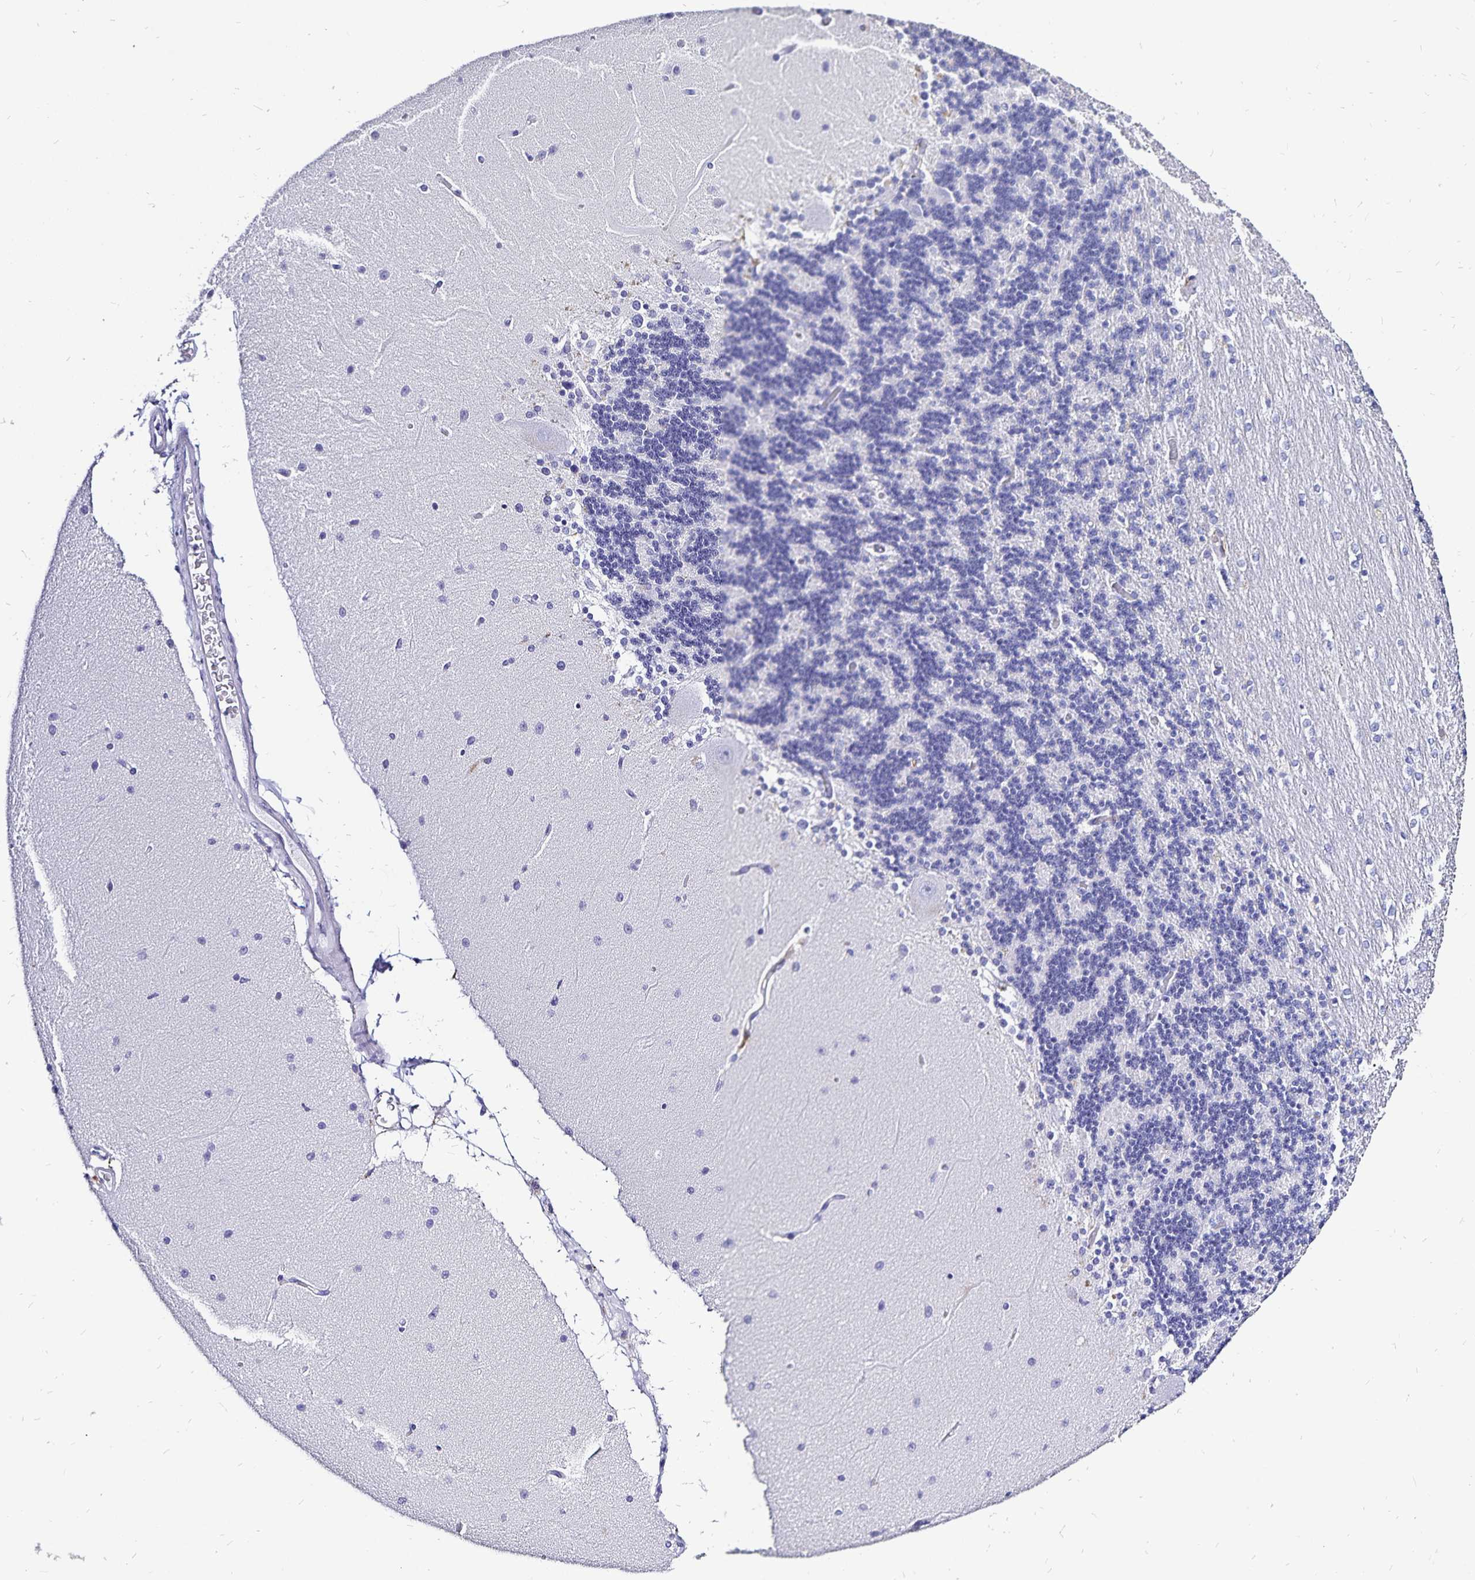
{"staining": {"intensity": "negative", "quantity": "none", "location": "none"}, "tissue": "cerebellum", "cell_type": "Cells in granular layer", "image_type": "normal", "snomed": [{"axis": "morphology", "description": "Normal tissue, NOS"}, {"axis": "topography", "description": "Cerebellum"}], "caption": "Immunohistochemistry (IHC) photomicrograph of benign cerebellum: human cerebellum stained with DAB displays no significant protein positivity in cells in granular layer. (DAB (3,3'-diaminobenzidine) immunohistochemistry (IHC) with hematoxylin counter stain).", "gene": "PLAC1", "patient": {"sex": "female", "age": 54}}